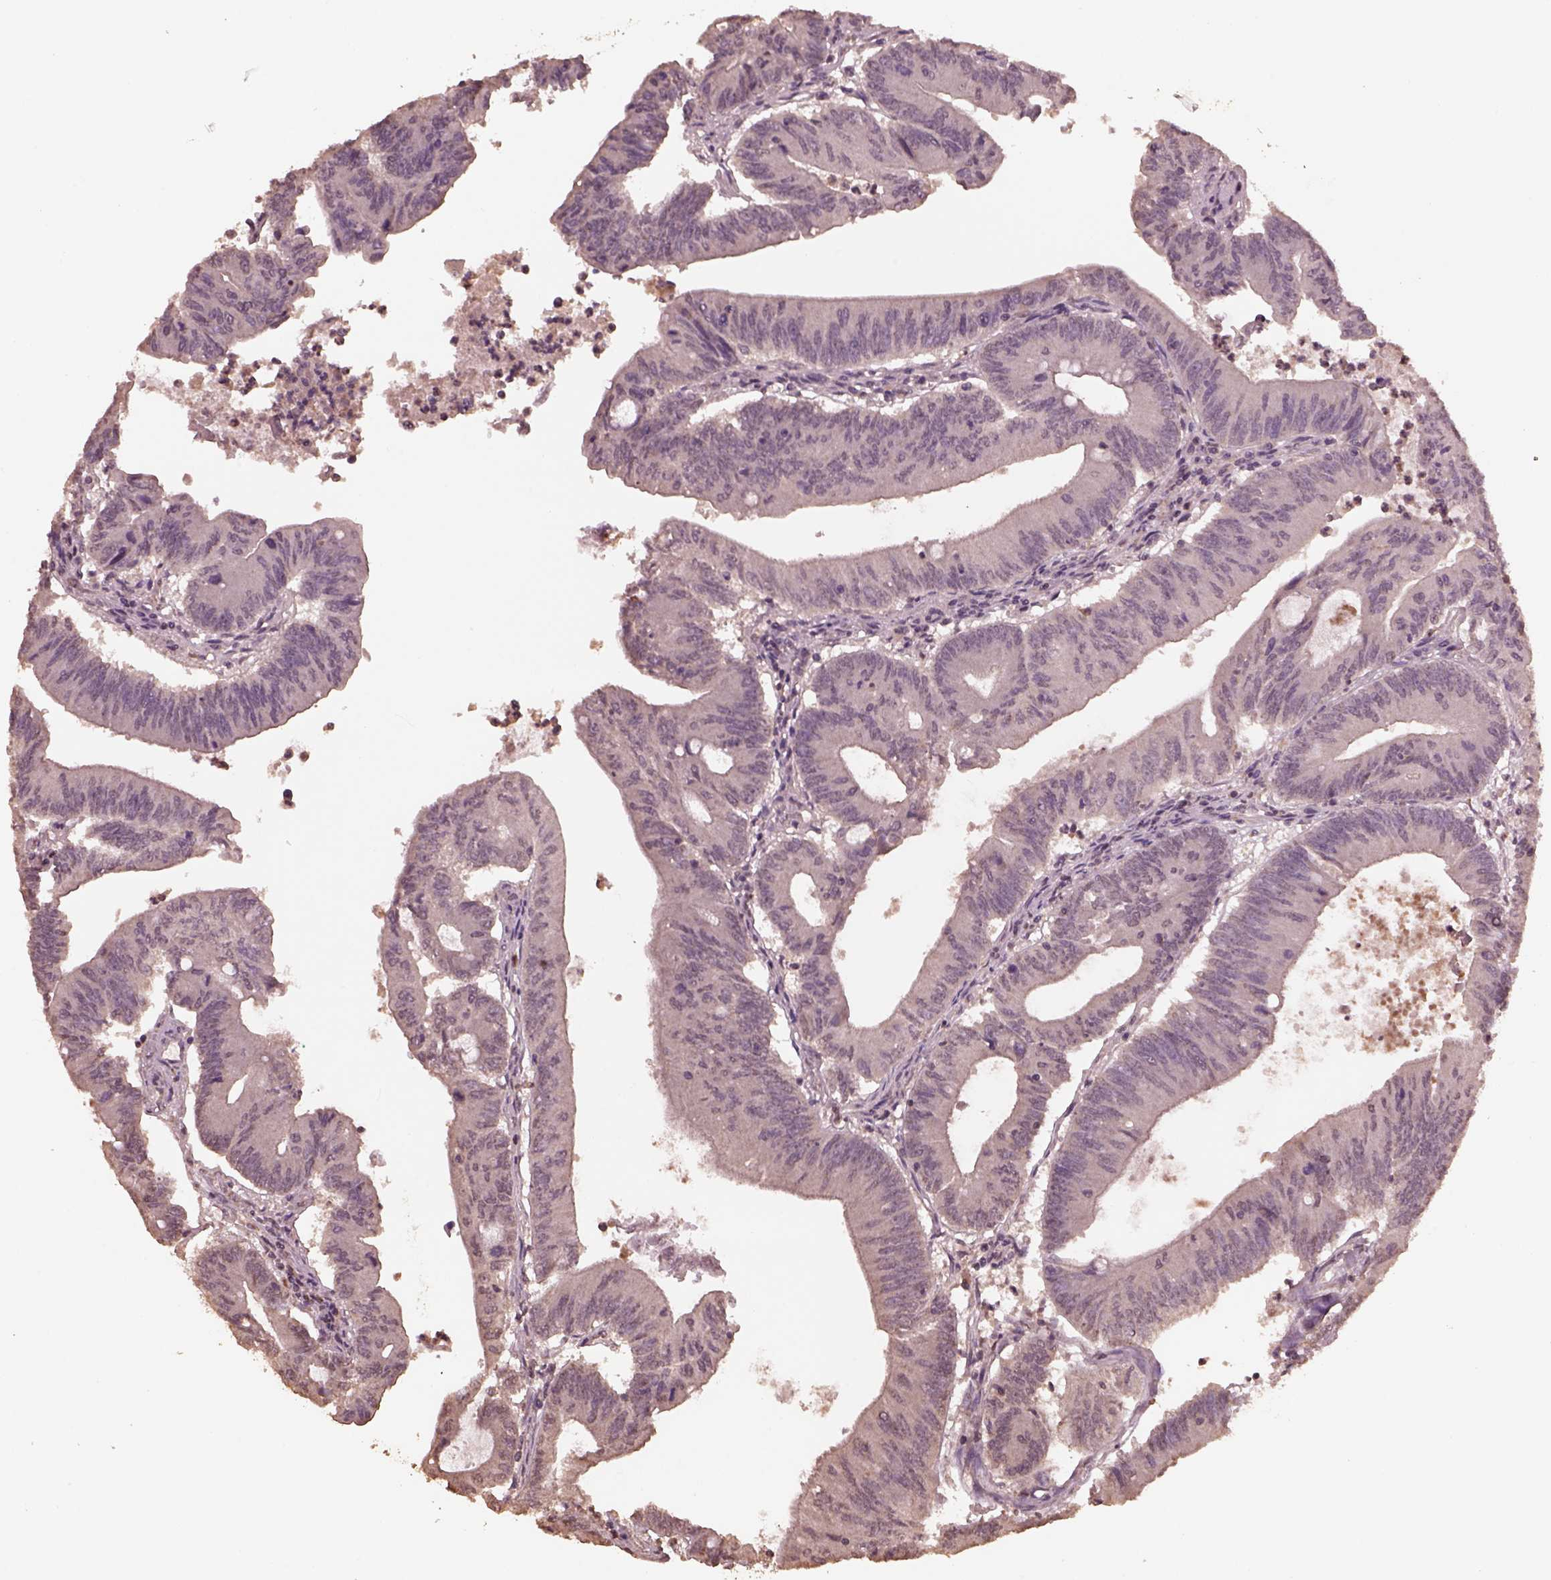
{"staining": {"intensity": "negative", "quantity": "none", "location": "none"}, "tissue": "colorectal cancer", "cell_type": "Tumor cells", "image_type": "cancer", "snomed": [{"axis": "morphology", "description": "Adenocarcinoma, NOS"}, {"axis": "topography", "description": "Colon"}], "caption": "A micrograph of colorectal cancer stained for a protein displays no brown staining in tumor cells.", "gene": "CPT1C", "patient": {"sex": "female", "age": 70}}